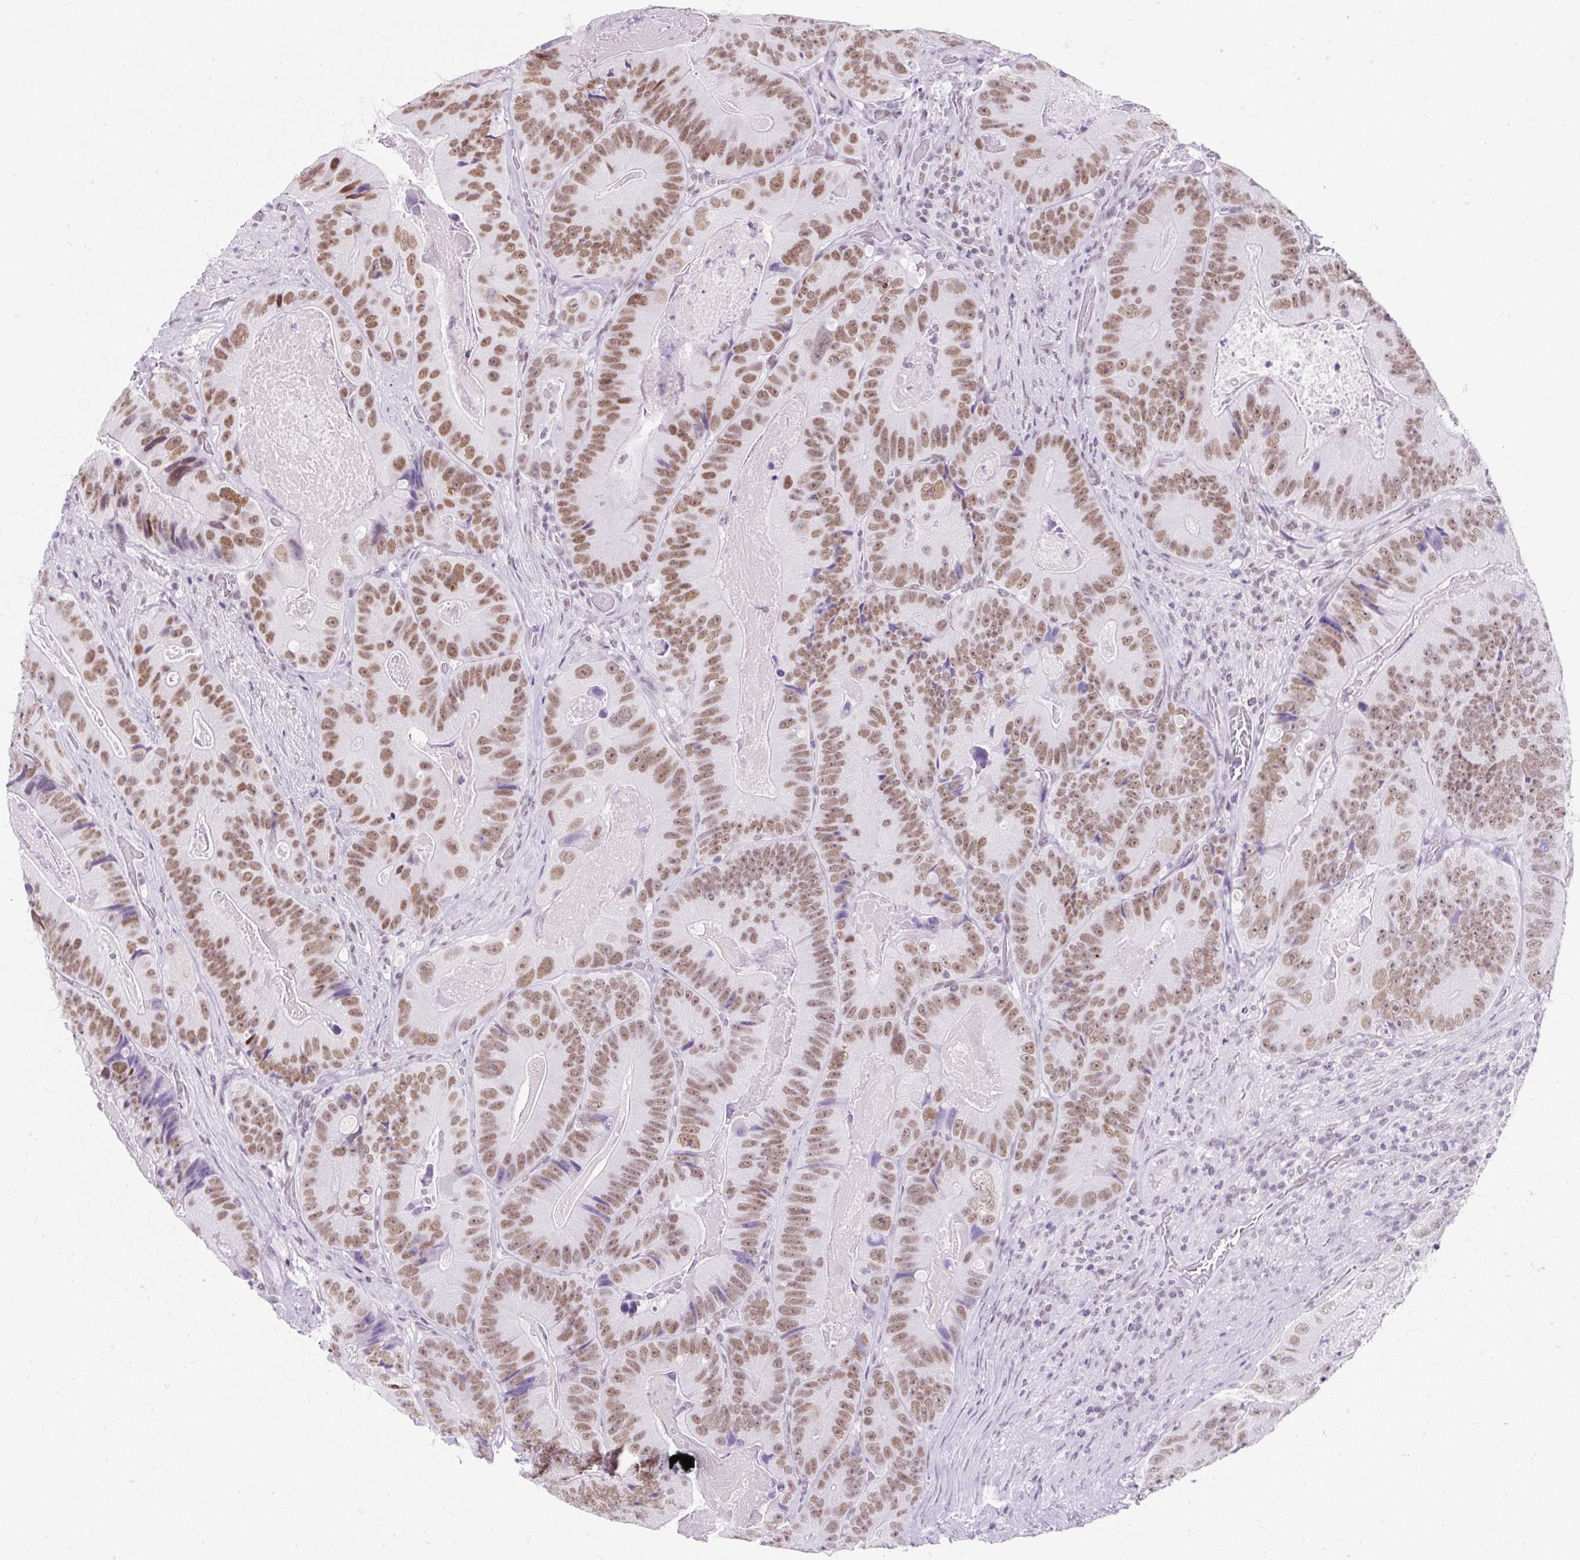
{"staining": {"intensity": "moderate", "quantity": ">75%", "location": "nuclear"}, "tissue": "colorectal cancer", "cell_type": "Tumor cells", "image_type": "cancer", "snomed": [{"axis": "morphology", "description": "Adenocarcinoma, NOS"}, {"axis": "topography", "description": "Colon"}], "caption": "Approximately >75% of tumor cells in adenocarcinoma (colorectal) display moderate nuclear protein positivity as visualized by brown immunohistochemical staining.", "gene": "PLCXD2", "patient": {"sex": "female", "age": 86}}